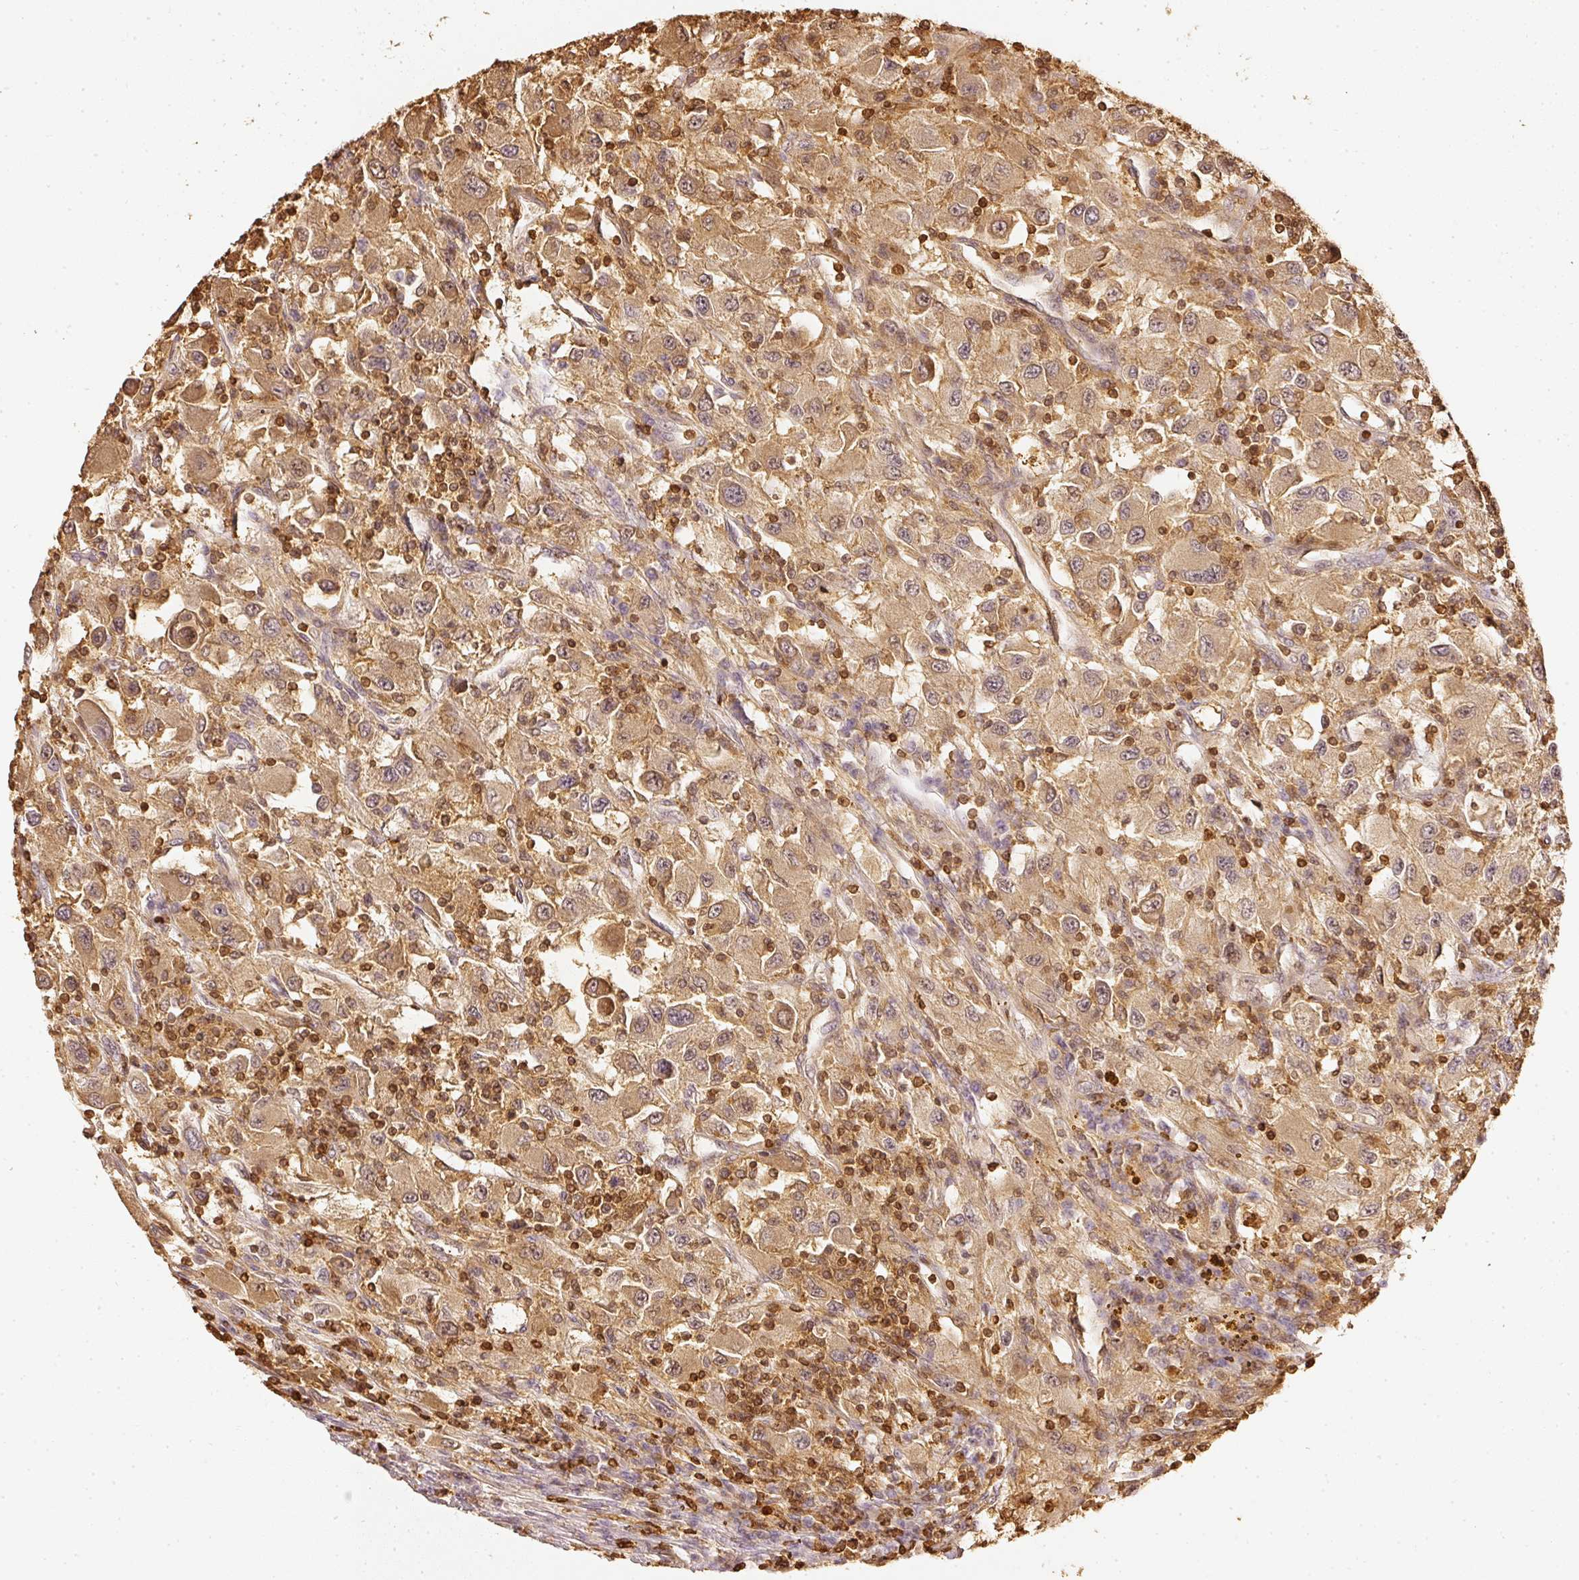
{"staining": {"intensity": "moderate", "quantity": ">75%", "location": "cytoplasmic/membranous,nuclear"}, "tissue": "renal cancer", "cell_type": "Tumor cells", "image_type": "cancer", "snomed": [{"axis": "morphology", "description": "Adenocarcinoma, NOS"}, {"axis": "topography", "description": "Kidney"}], "caption": "Protein expression analysis of renal cancer (adenocarcinoma) exhibits moderate cytoplasmic/membranous and nuclear expression in about >75% of tumor cells.", "gene": "PFN1", "patient": {"sex": "female", "age": 67}}